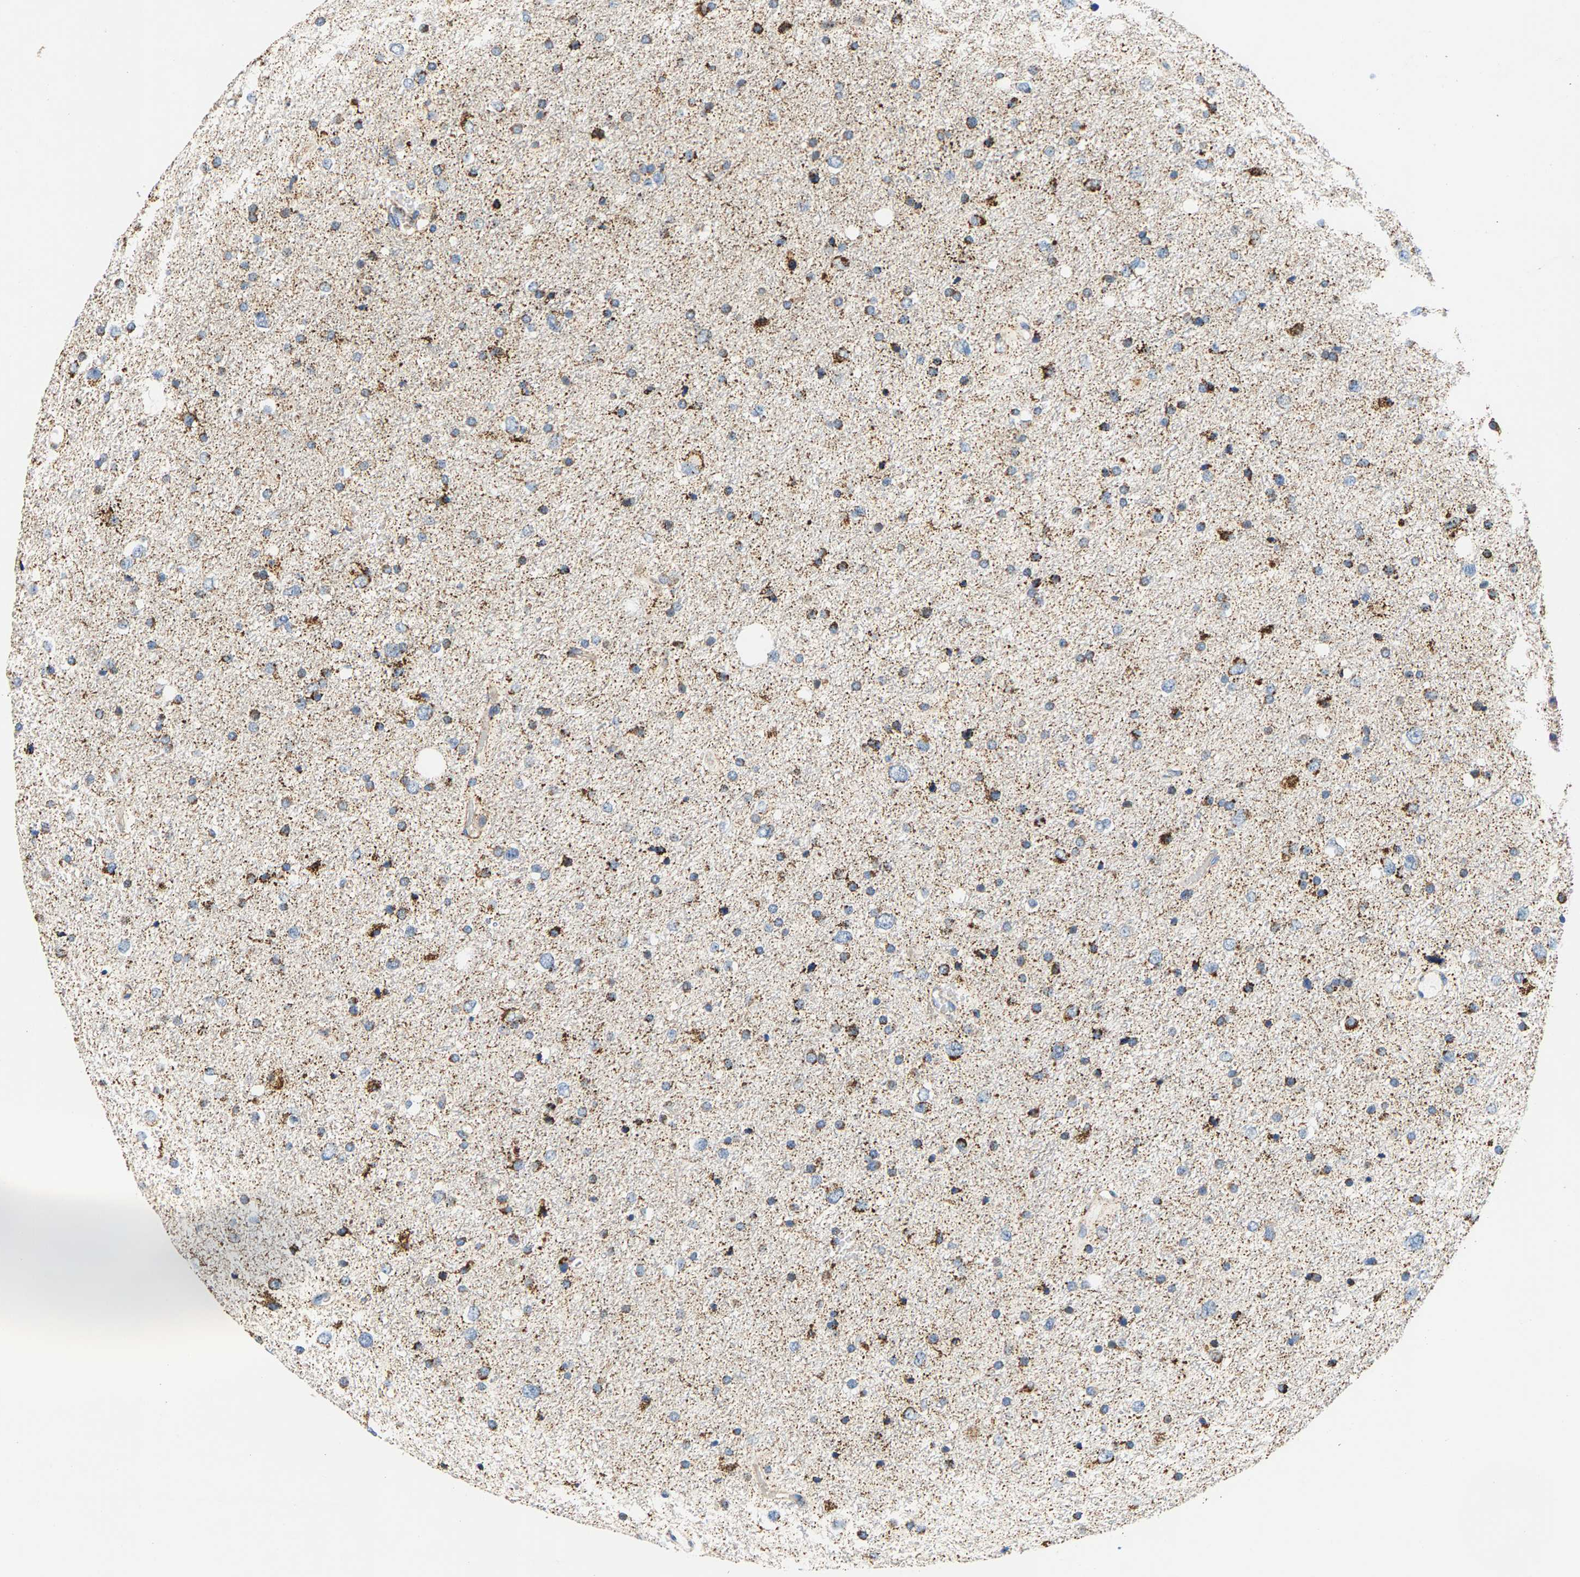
{"staining": {"intensity": "moderate", "quantity": ">75%", "location": "cytoplasmic/membranous"}, "tissue": "glioma", "cell_type": "Tumor cells", "image_type": "cancer", "snomed": [{"axis": "morphology", "description": "Glioma, malignant, Low grade"}, {"axis": "topography", "description": "Brain"}], "caption": "There is medium levels of moderate cytoplasmic/membranous expression in tumor cells of low-grade glioma (malignant), as demonstrated by immunohistochemical staining (brown color).", "gene": "PDE1A", "patient": {"sex": "female", "age": 37}}